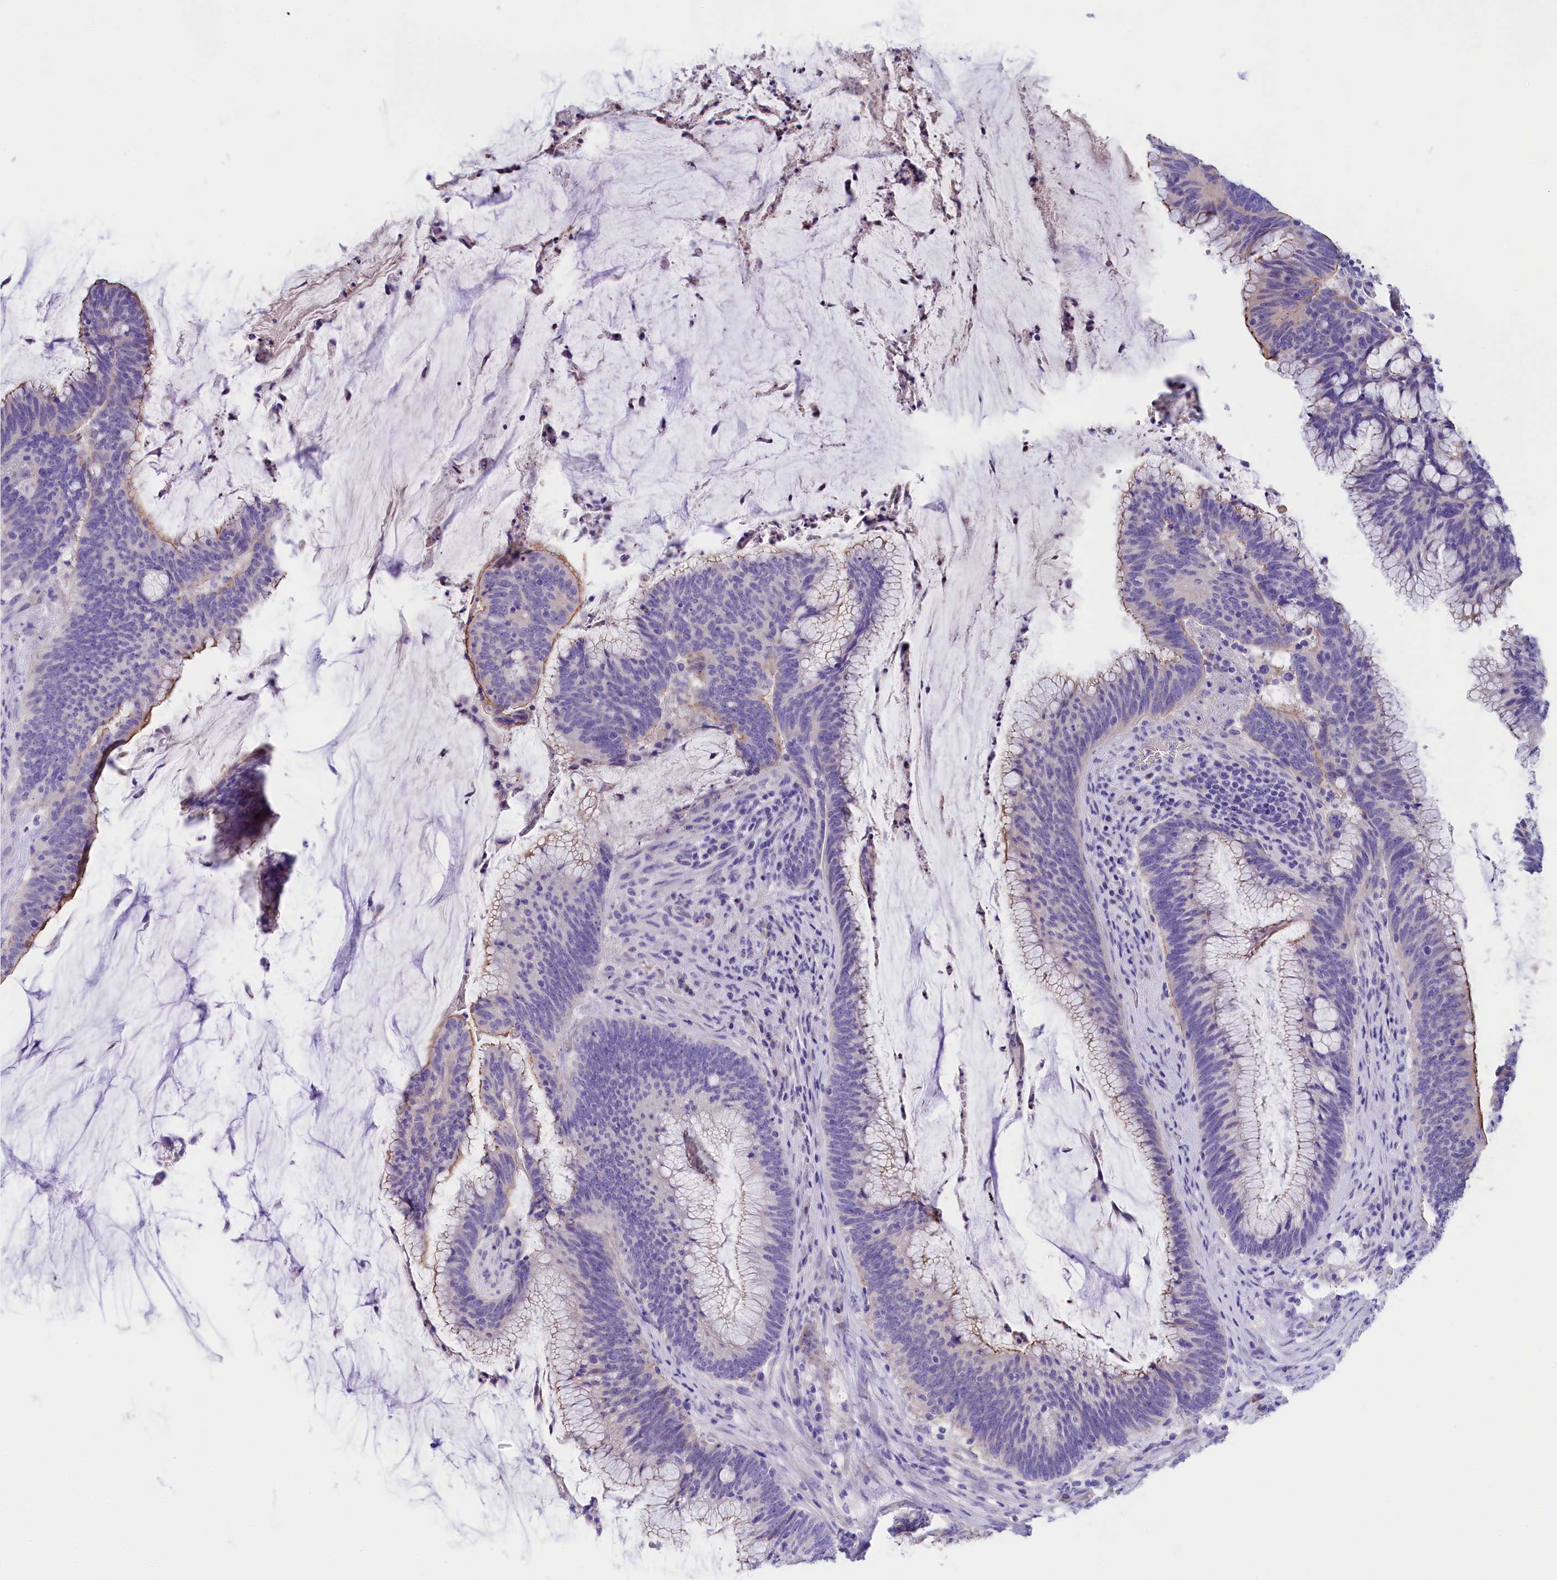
{"staining": {"intensity": "moderate", "quantity": "<25%", "location": "cytoplasmic/membranous"}, "tissue": "colorectal cancer", "cell_type": "Tumor cells", "image_type": "cancer", "snomed": [{"axis": "morphology", "description": "Adenocarcinoma, NOS"}, {"axis": "topography", "description": "Rectum"}], "caption": "The immunohistochemical stain highlights moderate cytoplasmic/membranous staining in tumor cells of colorectal cancer tissue. (Stains: DAB in brown, nuclei in blue, Microscopy: brightfield microscopy at high magnification).", "gene": "SULT2A1", "patient": {"sex": "female", "age": 77}}